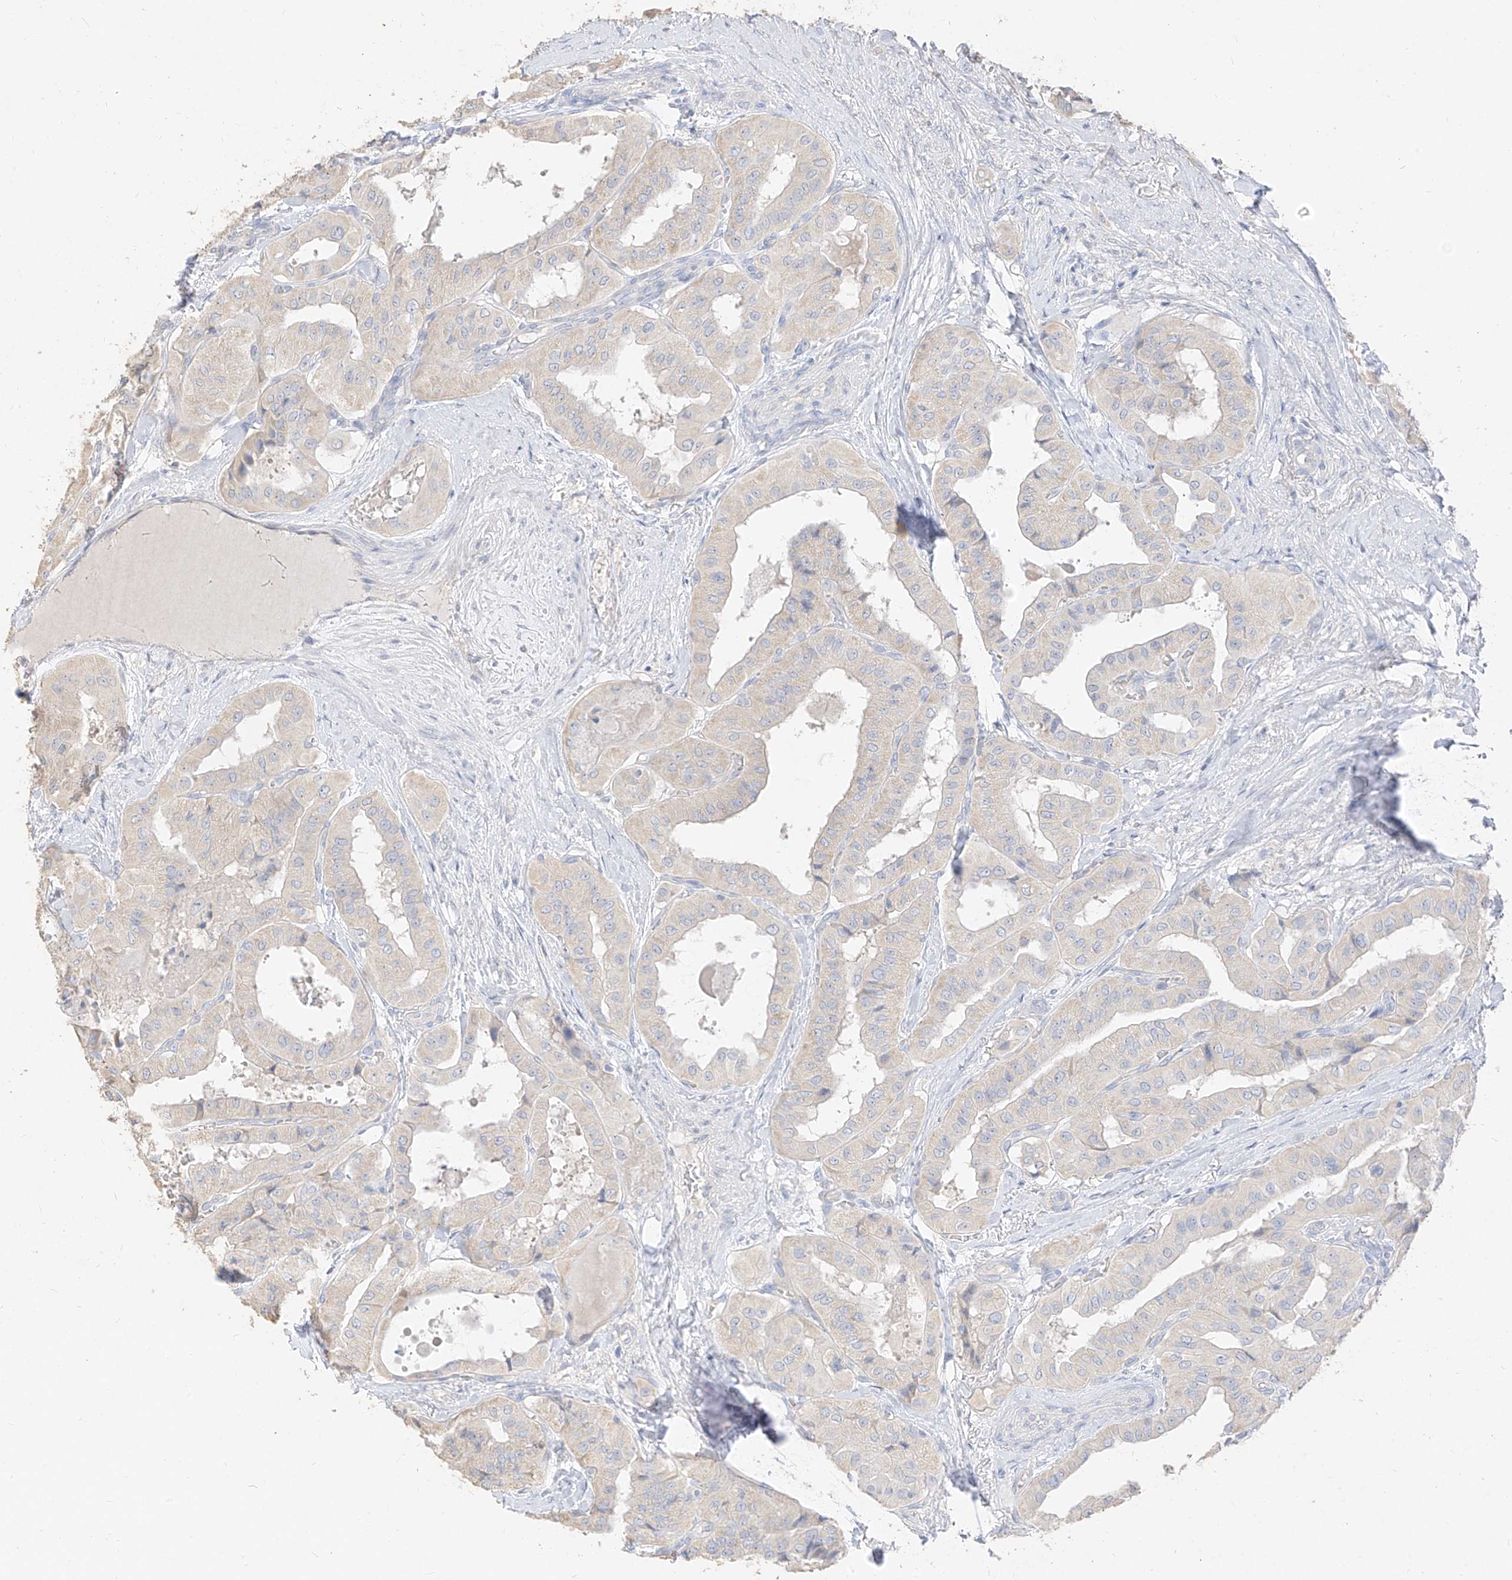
{"staining": {"intensity": "negative", "quantity": "none", "location": "none"}, "tissue": "thyroid cancer", "cell_type": "Tumor cells", "image_type": "cancer", "snomed": [{"axis": "morphology", "description": "Papillary adenocarcinoma, NOS"}, {"axis": "topography", "description": "Thyroid gland"}], "caption": "An immunohistochemistry histopathology image of thyroid papillary adenocarcinoma is shown. There is no staining in tumor cells of thyroid papillary adenocarcinoma.", "gene": "ZZEF1", "patient": {"sex": "female", "age": 59}}